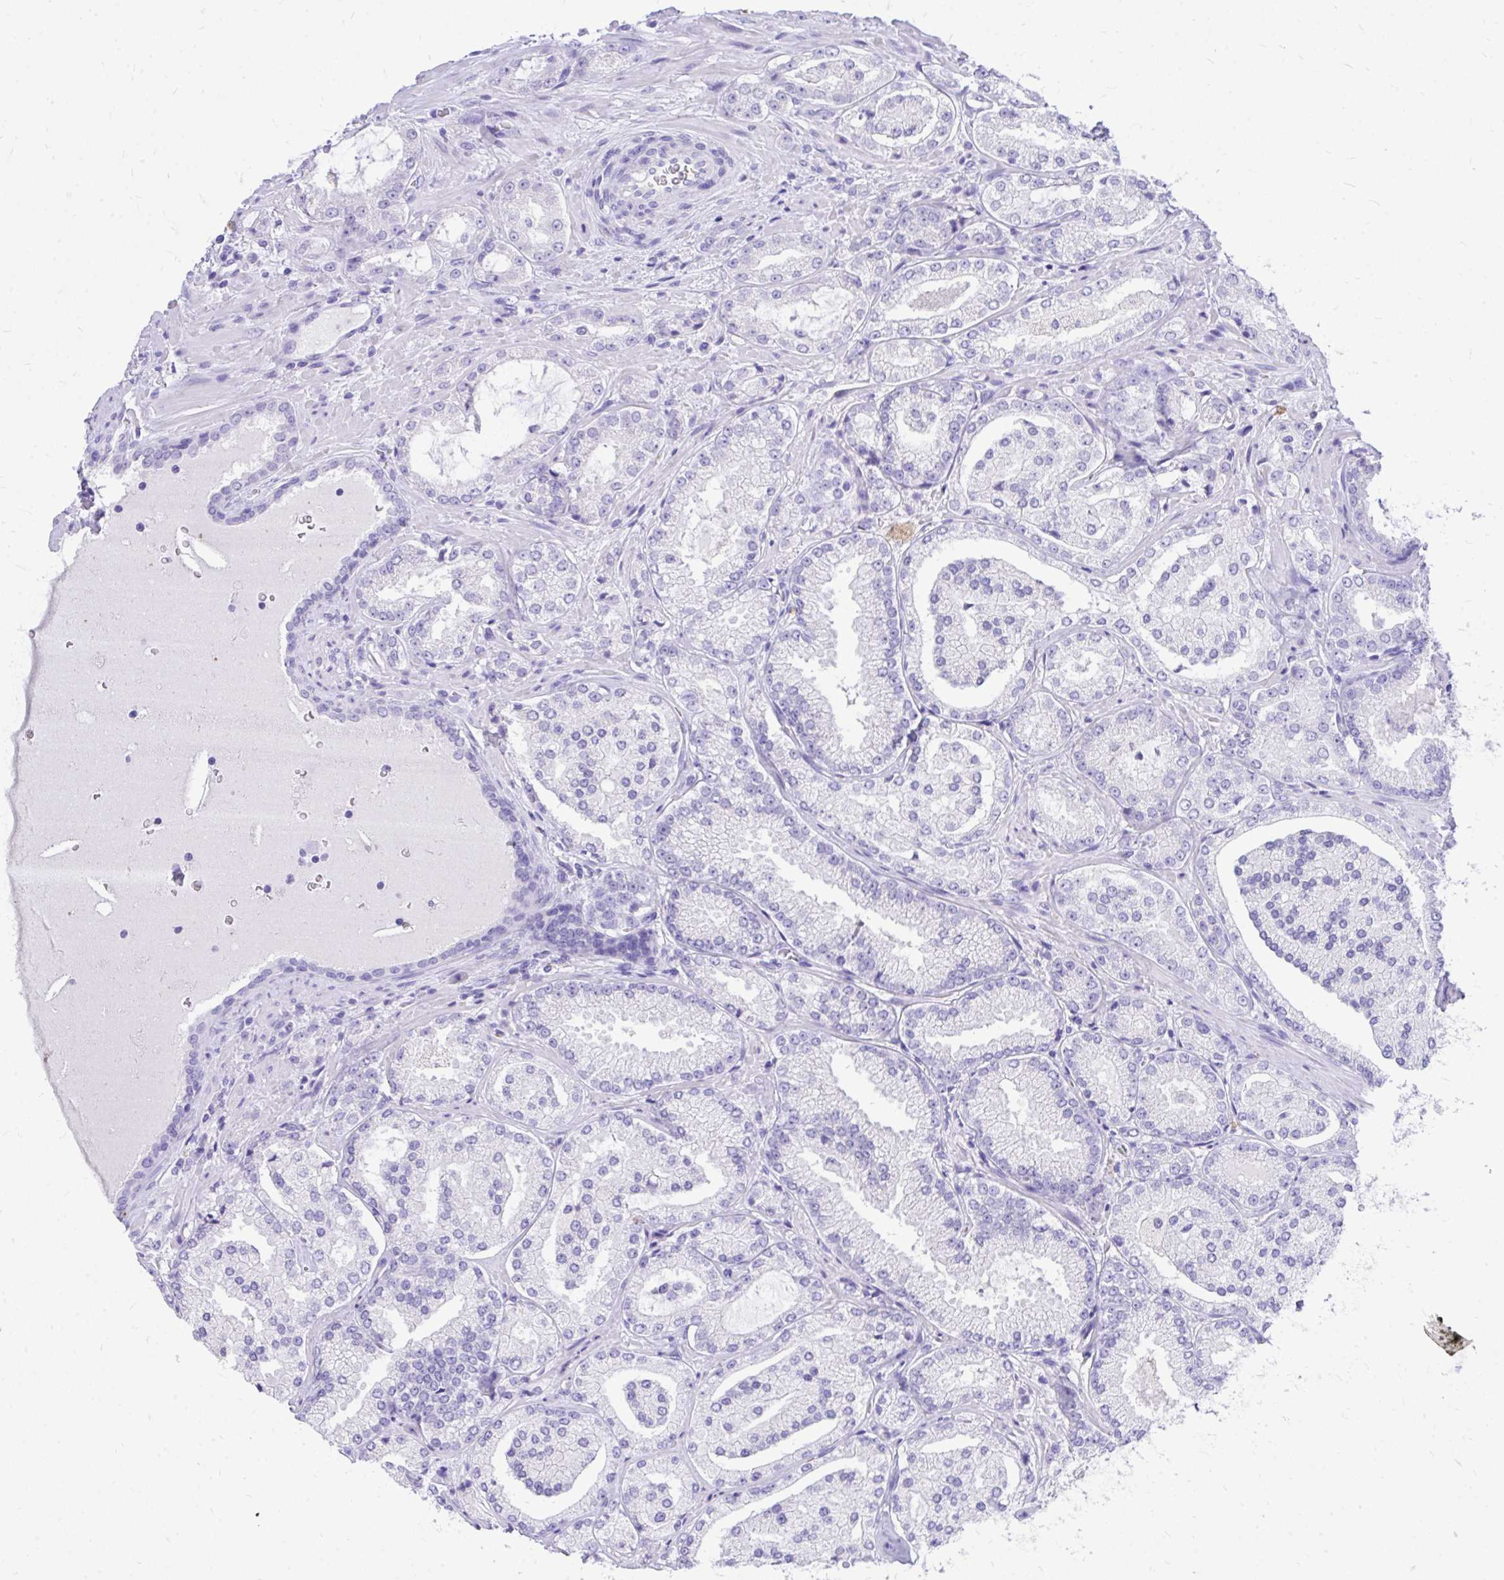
{"staining": {"intensity": "negative", "quantity": "none", "location": "none"}, "tissue": "prostate cancer", "cell_type": "Tumor cells", "image_type": "cancer", "snomed": [{"axis": "morphology", "description": "Adenocarcinoma, High grade"}, {"axis": "topography", "description": "Prostate"}], "caption": "IHC photomicrograph of high-grade adenocarcinoma (prostate) stained for a protein (brown), which exhibits no staining in tumor cells. Brightfield microscopy of immunohistochemistry (IHC) stained with DAB (brown) and hematoxylin (blue), captured at high magnification.", "gene": "MON1A", "patient": {"sex": "male", "age": 73}}